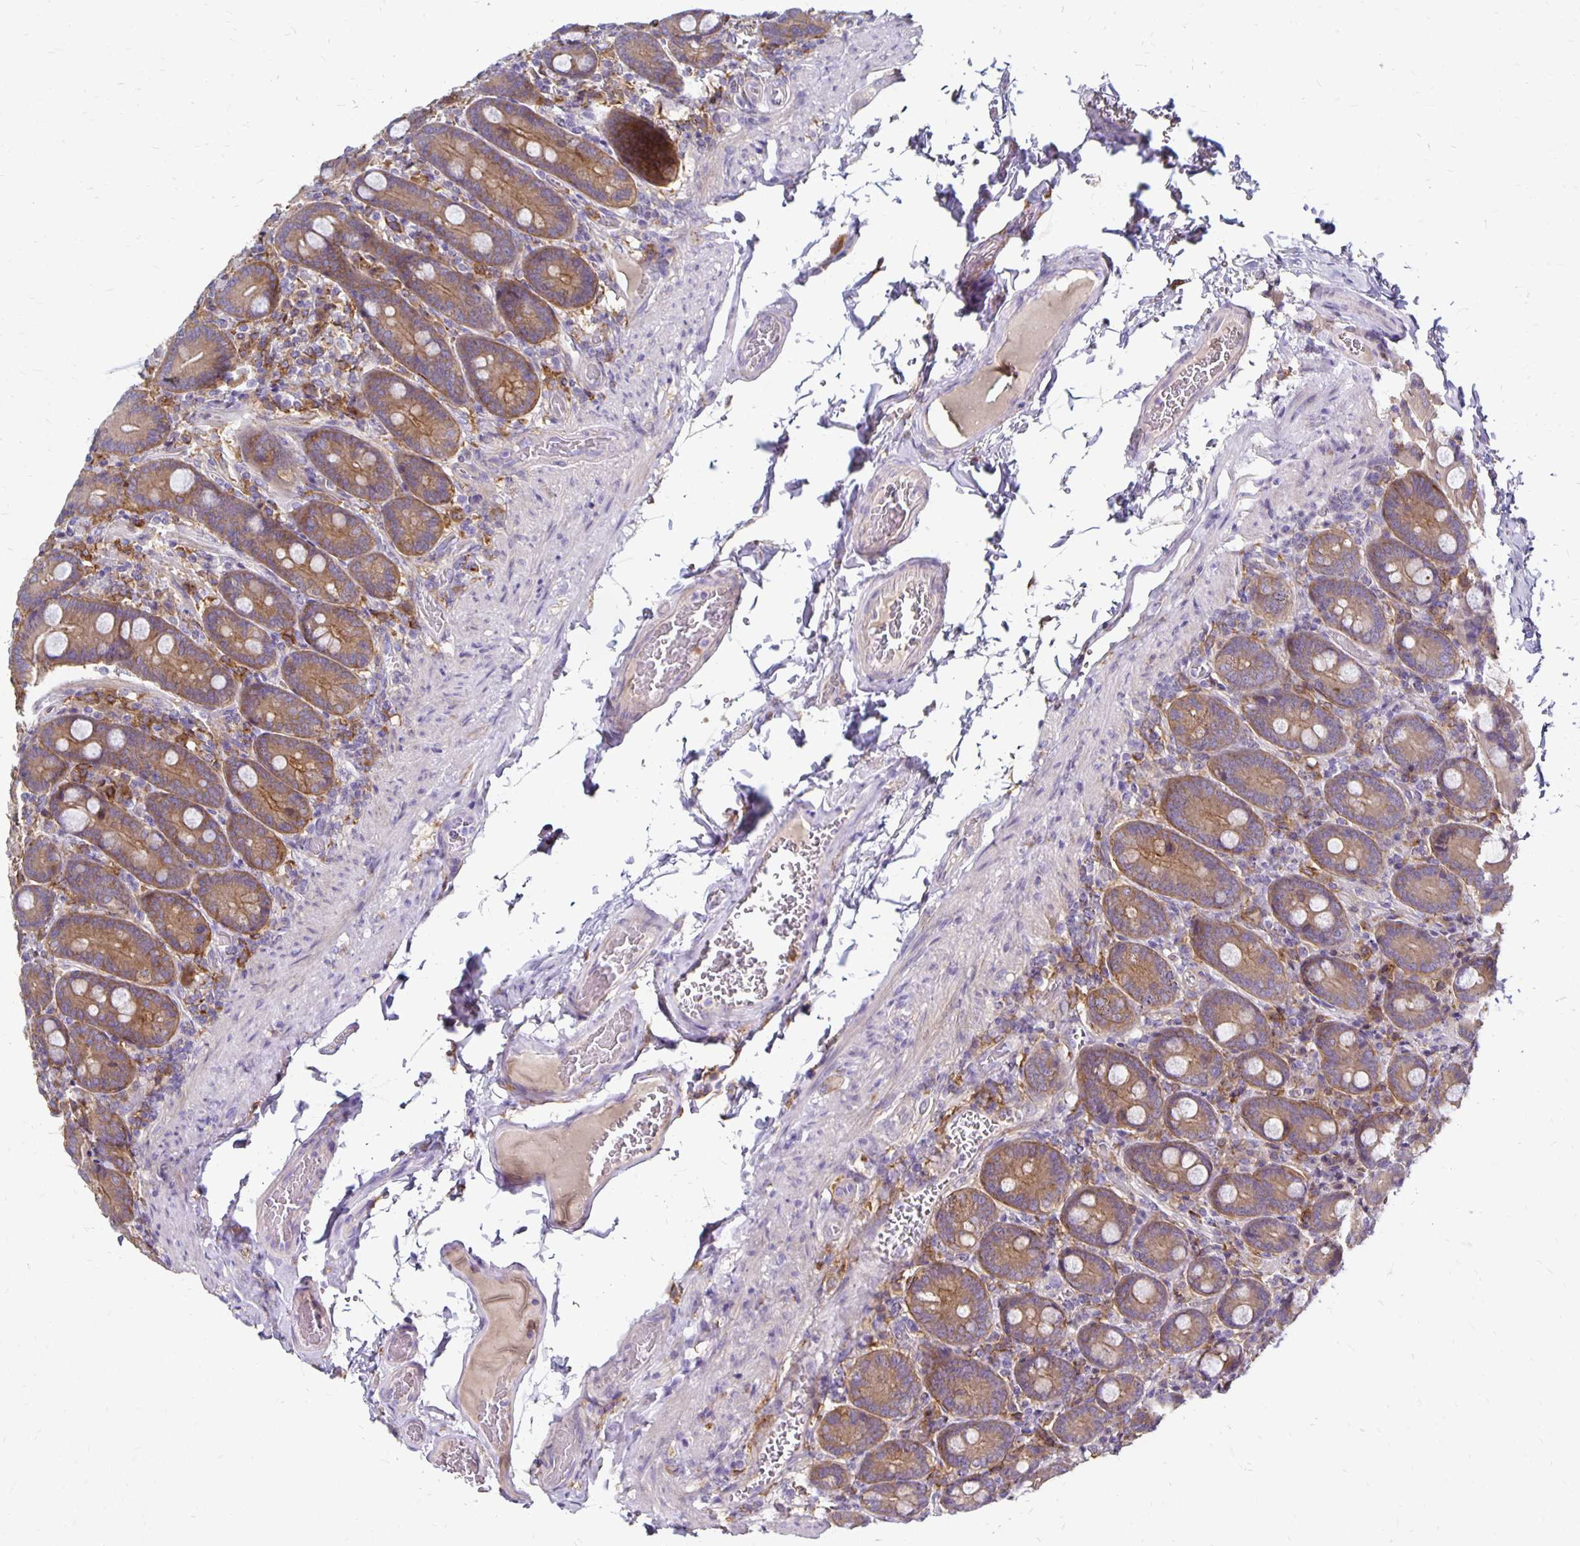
{"staining": {"intensity": "moderate", "quantity": ">75%", "location": "cytoplasmic/membranous"}, "tissue": "duodenum", "cell_type": "Glandular cells", "image_type": "normal", "snomed": [{"axis": "morphology", "description": "Normal tissue, NOS"}, {"axis": "topography", "description": "Duodenum"}], "caption": "Duodenum stained with DAB (3,3'-diaminobenzidine) IHC exhibits medium levels of moderate cytoplasmic/membranous expression in approximately >75% of glandular cells. Nuclei are stained in blue.", "gene": "TNS3", "patient": {"sex": "female", "age": 62}}